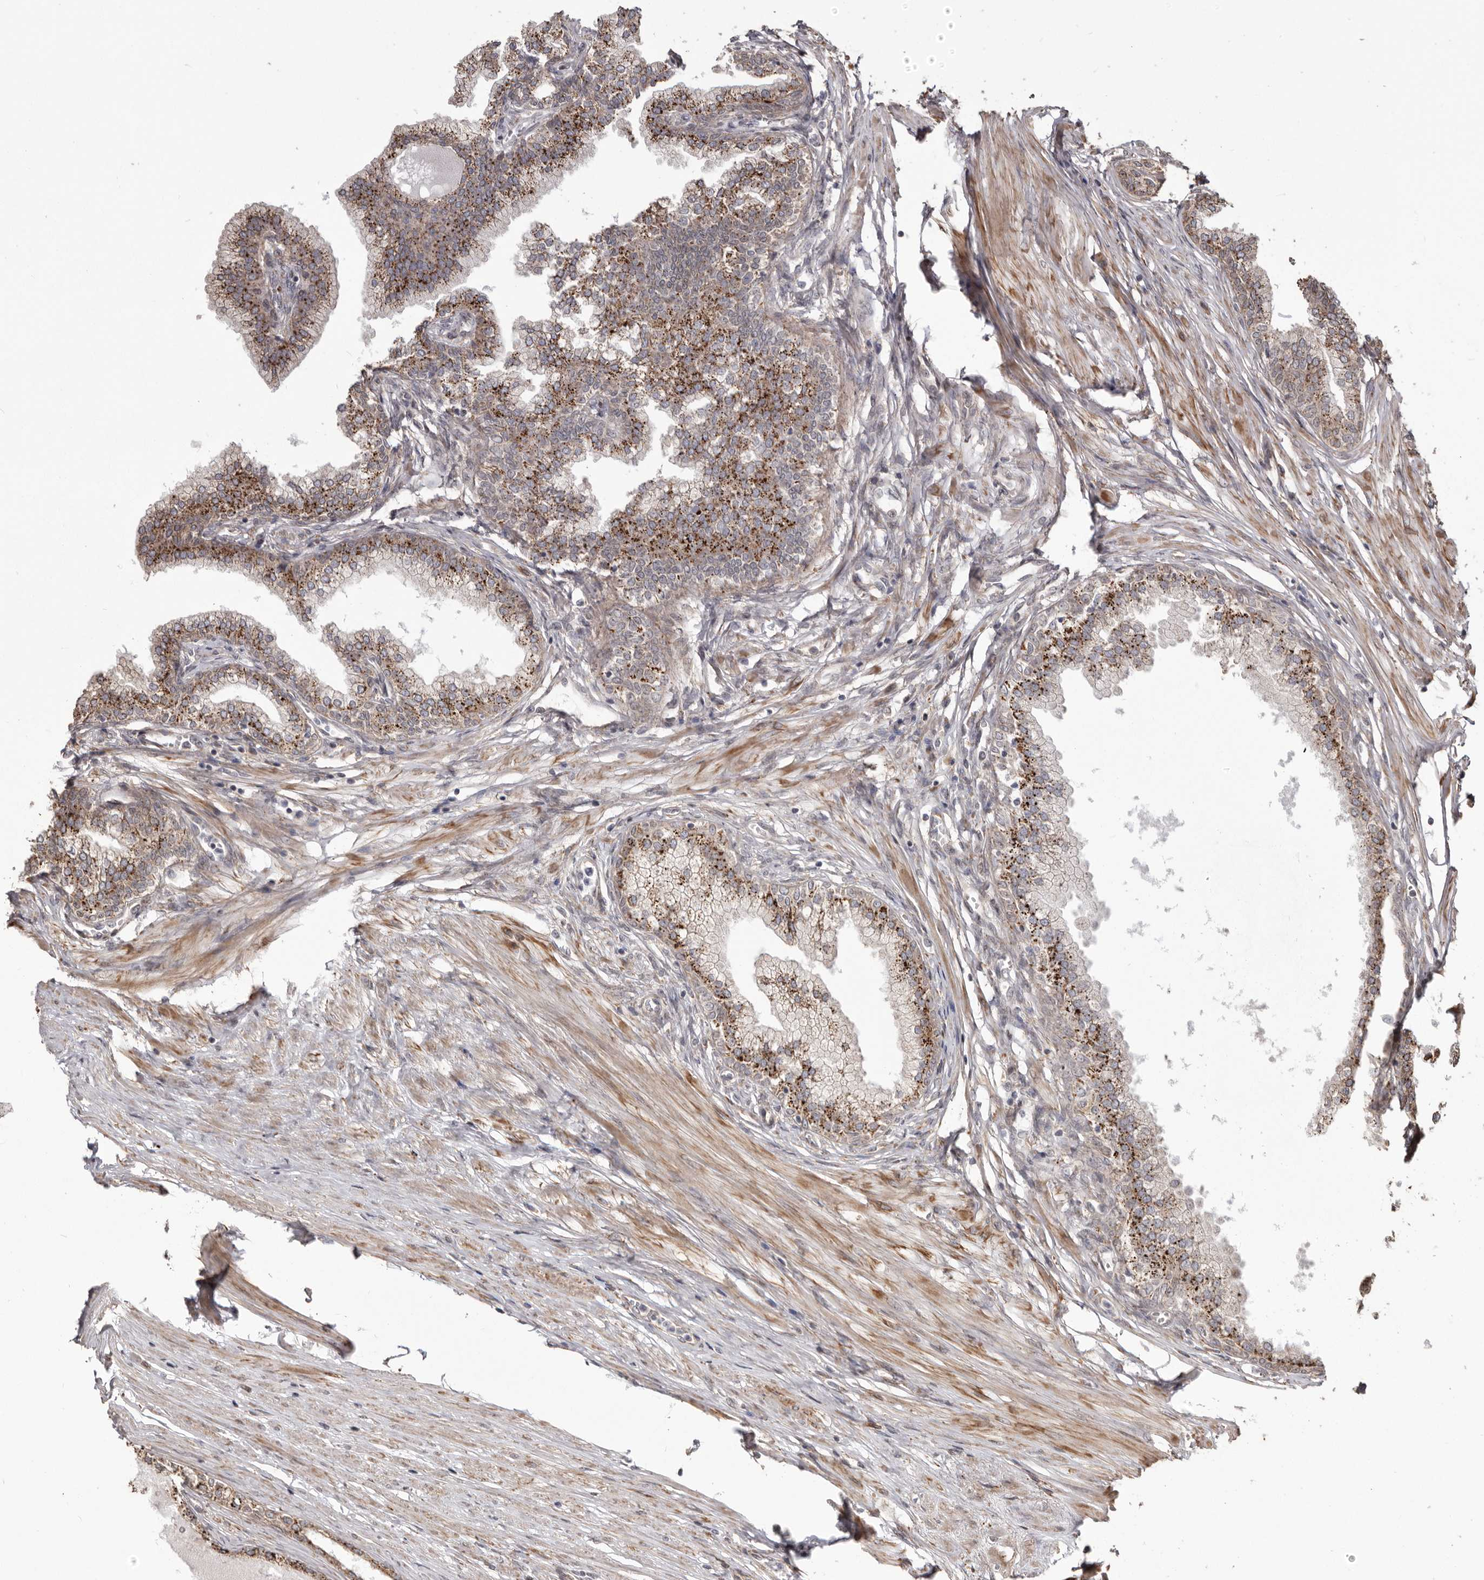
{"staining": {"intensity": "moderate", "quantity": ">75%", "location": "cytoplasmic/membranous"}, "tissue": "prostate", "cell_type": "Glandular cells", "image_type": "normal", "snomed": [{"axis": "morphology", "description": "Normal tissue, NOS"}, {"axis": "morphology", "description": "Urothelial carcinoma, Low grade"}, {"axis": "topography", "description": "Urinary bladder"}, {"axis": "topography", "description": "Prostate"}], "caption": "A photomicrograph of prostate stained for a protein demonstrates moderate cytoplasmic/membranous brown staining in glandular cells. (IHC, brightfield microscopy, high magnification).", "gene": "NUP43", "patient": {"sex": "male", "age": 60}}